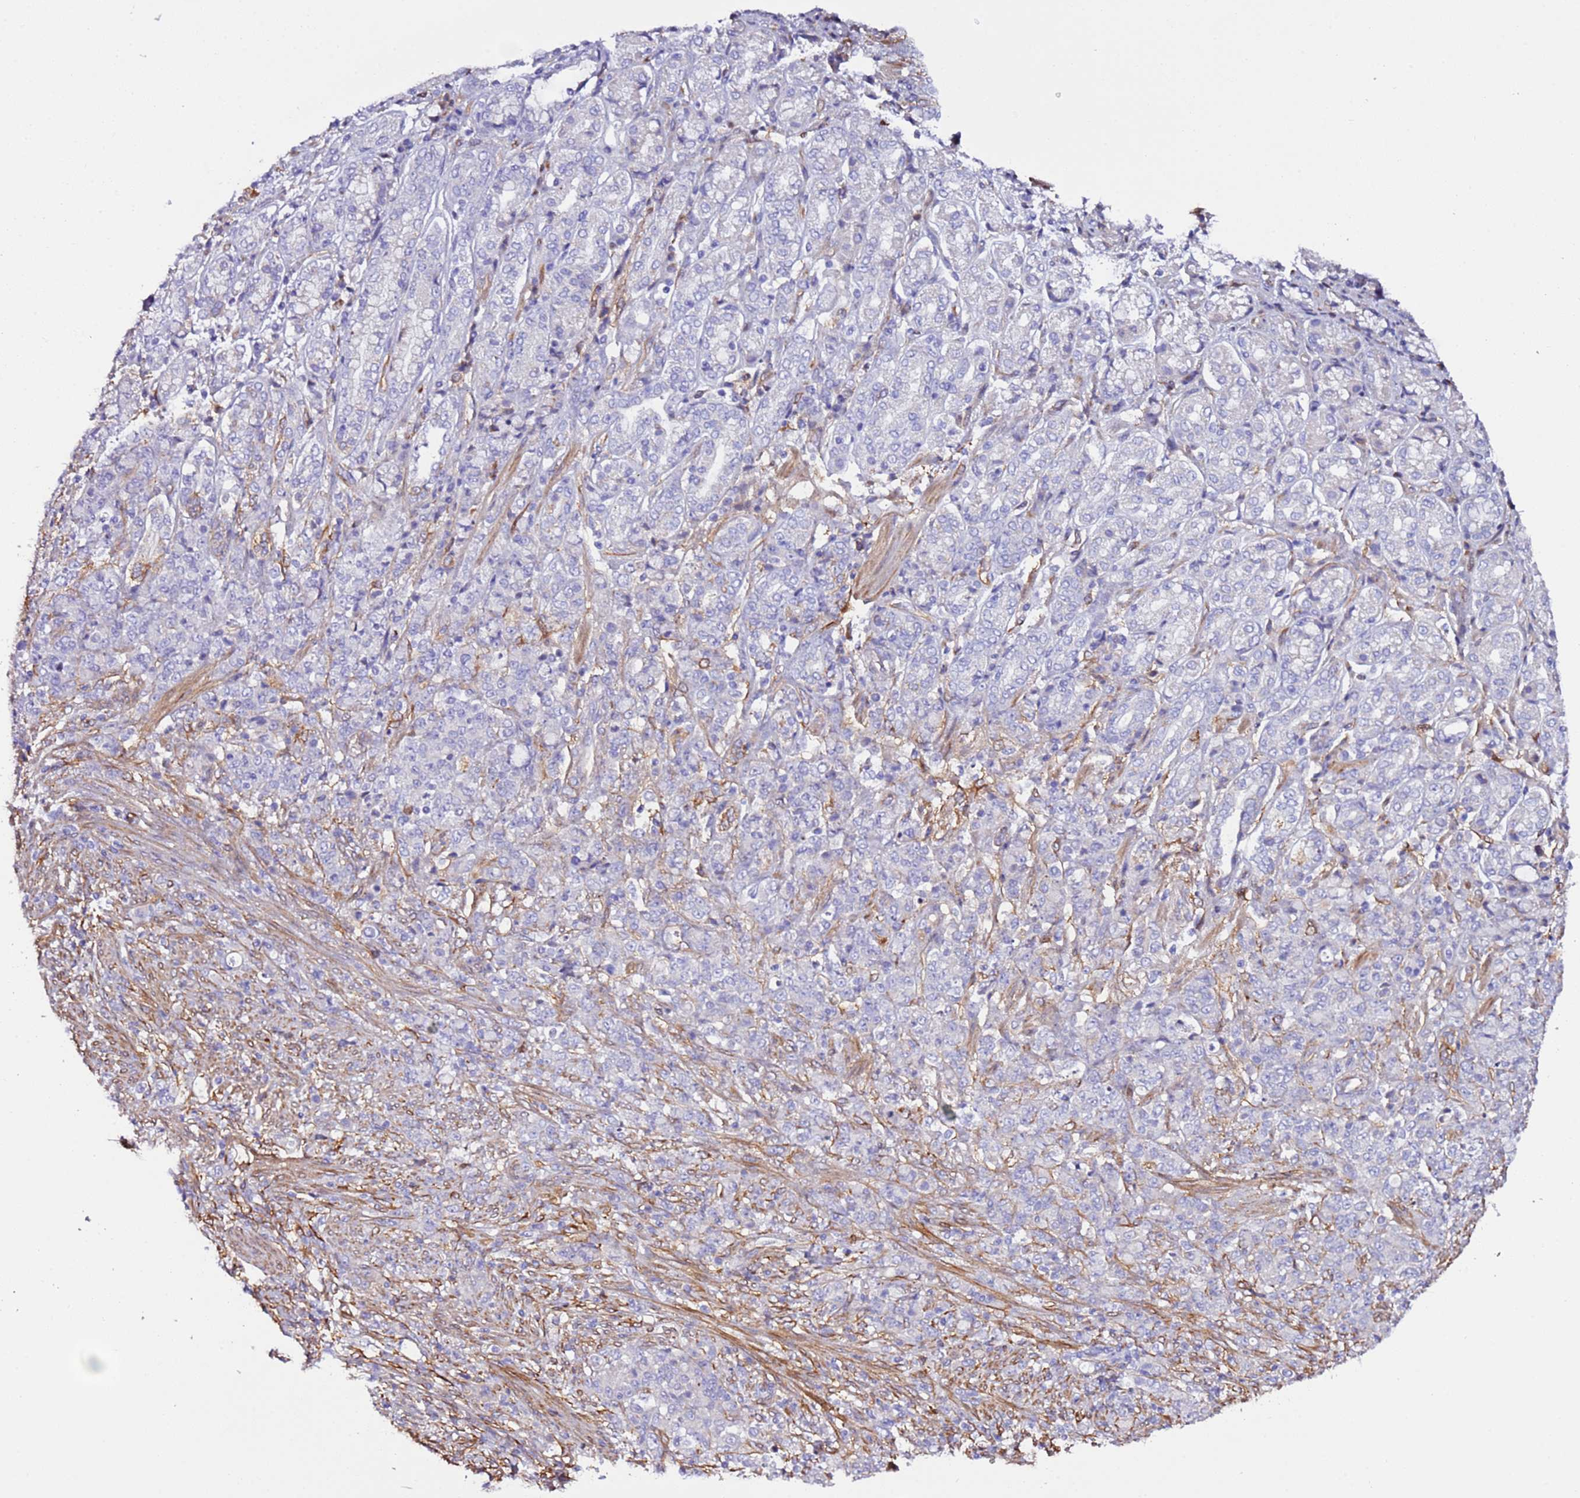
{"staining": {"intensity": "negative", "quantity": "none", "location": "none"}, "tissue": "stomach cancer", "cell_type": "Tumor cells", "image_type": "cancer", "snomed": [{"axis": "morphology", "description": "Adenocarcinoma, NOS"}, {"axis": "topography", "description": "Stomach"}], "caption": "This is an IHC histopathology image of human stomach cancer (adenocarcinoma). There is no positivity in tumor cells.", "gene": "FAM174C", "patient": {"sex": "female", "age": 79}}